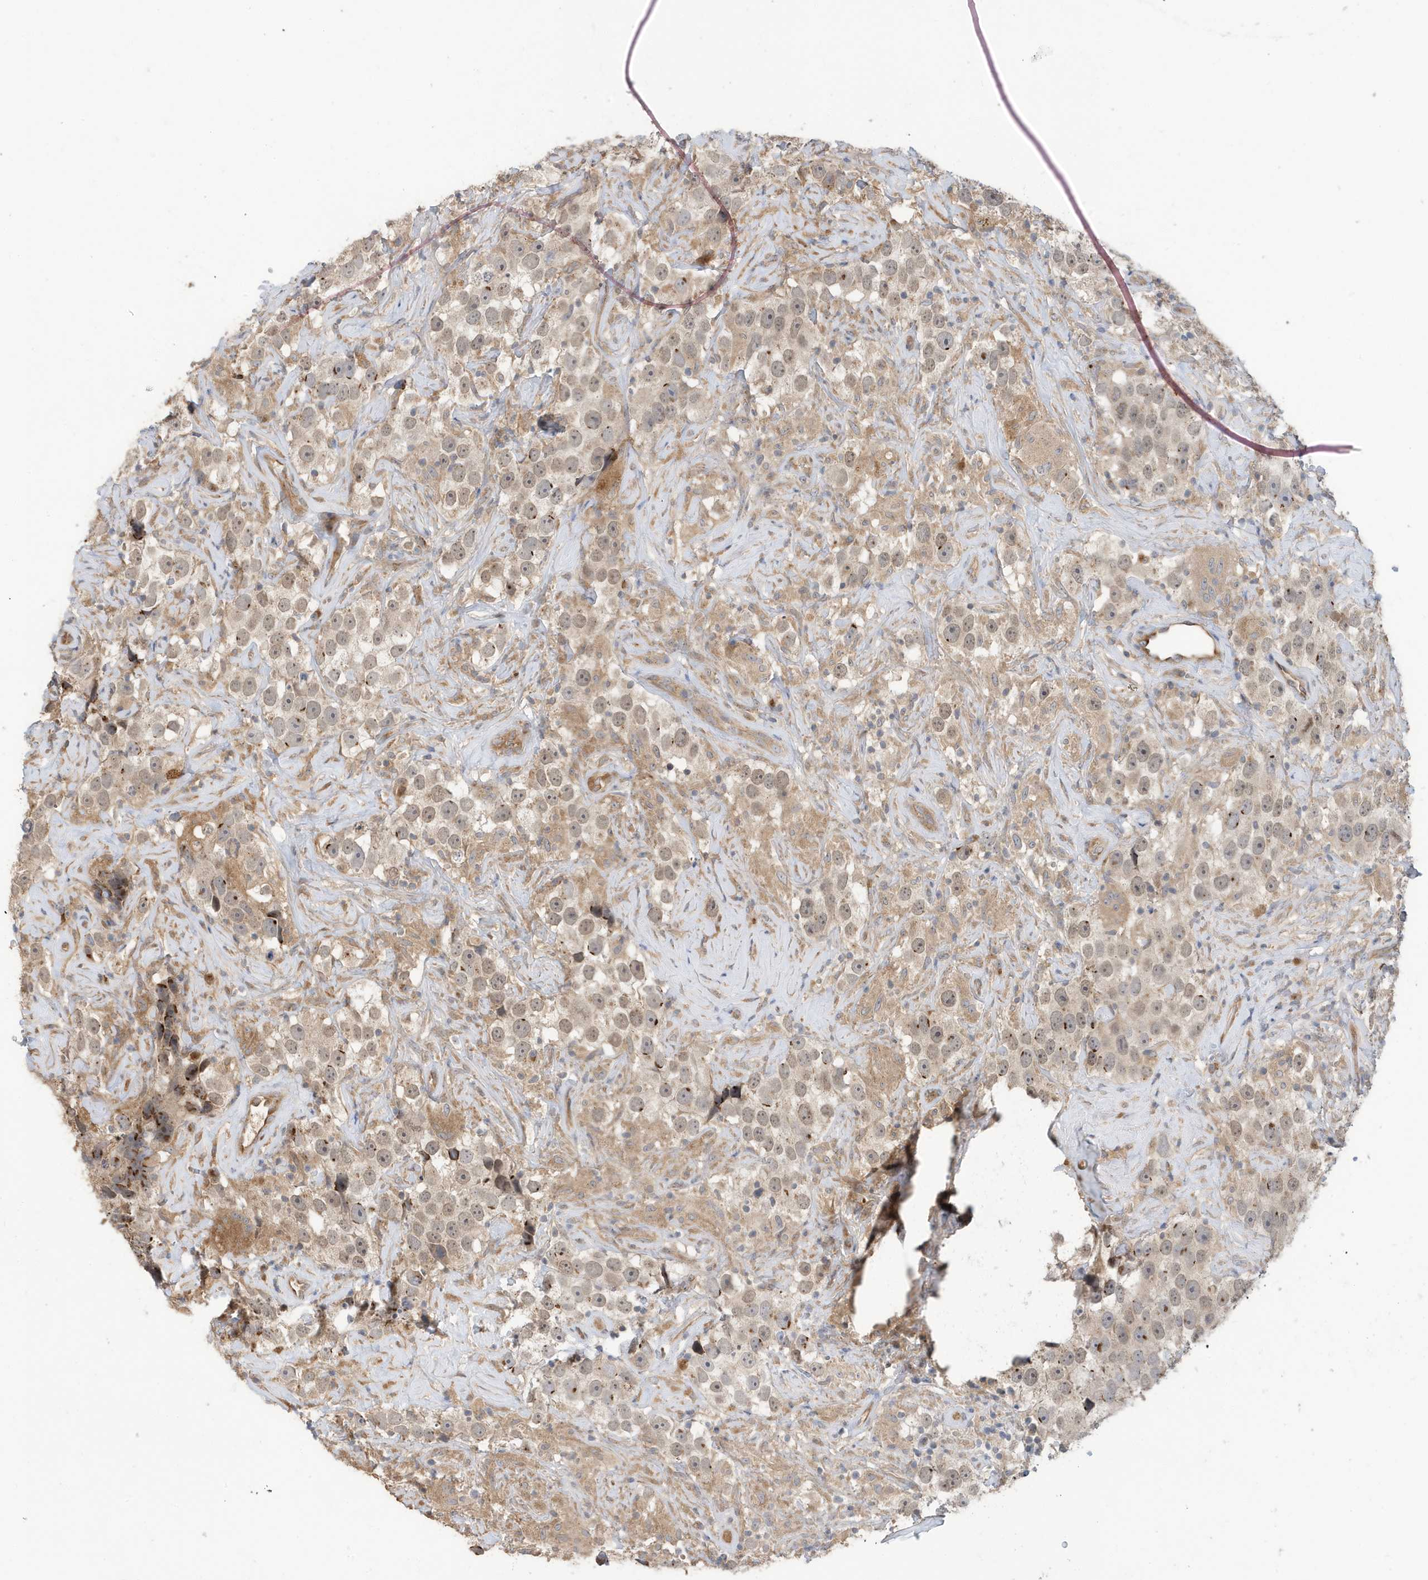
{"staining": {"intensity": "moderate", "quantity": "<25%", "location": "cytoplasmic/membranous"}, "tissue": "testis cancer", "cell_type": "Tumor cells", "image_type": "cancer", "snomed": [{"axis": "morphology", "description": "Seminoma, NOS"}, {"axis": "topography", "description": "Testis"}], "caption": "Immunohistochemistry staining of seminoma (testis), which reveals low levels of moderate cytoplasmic/membranous staining in about <25% of tumor cells indicating moderate cytoplasmic/membranous protein positivity. The staining was performed using DAB (brown) for protein detection and nuclei were counterstained in hematoxylin (blue).", "gene": "LAPTM4A", "patient": {"sex": "male", "age": 49}}